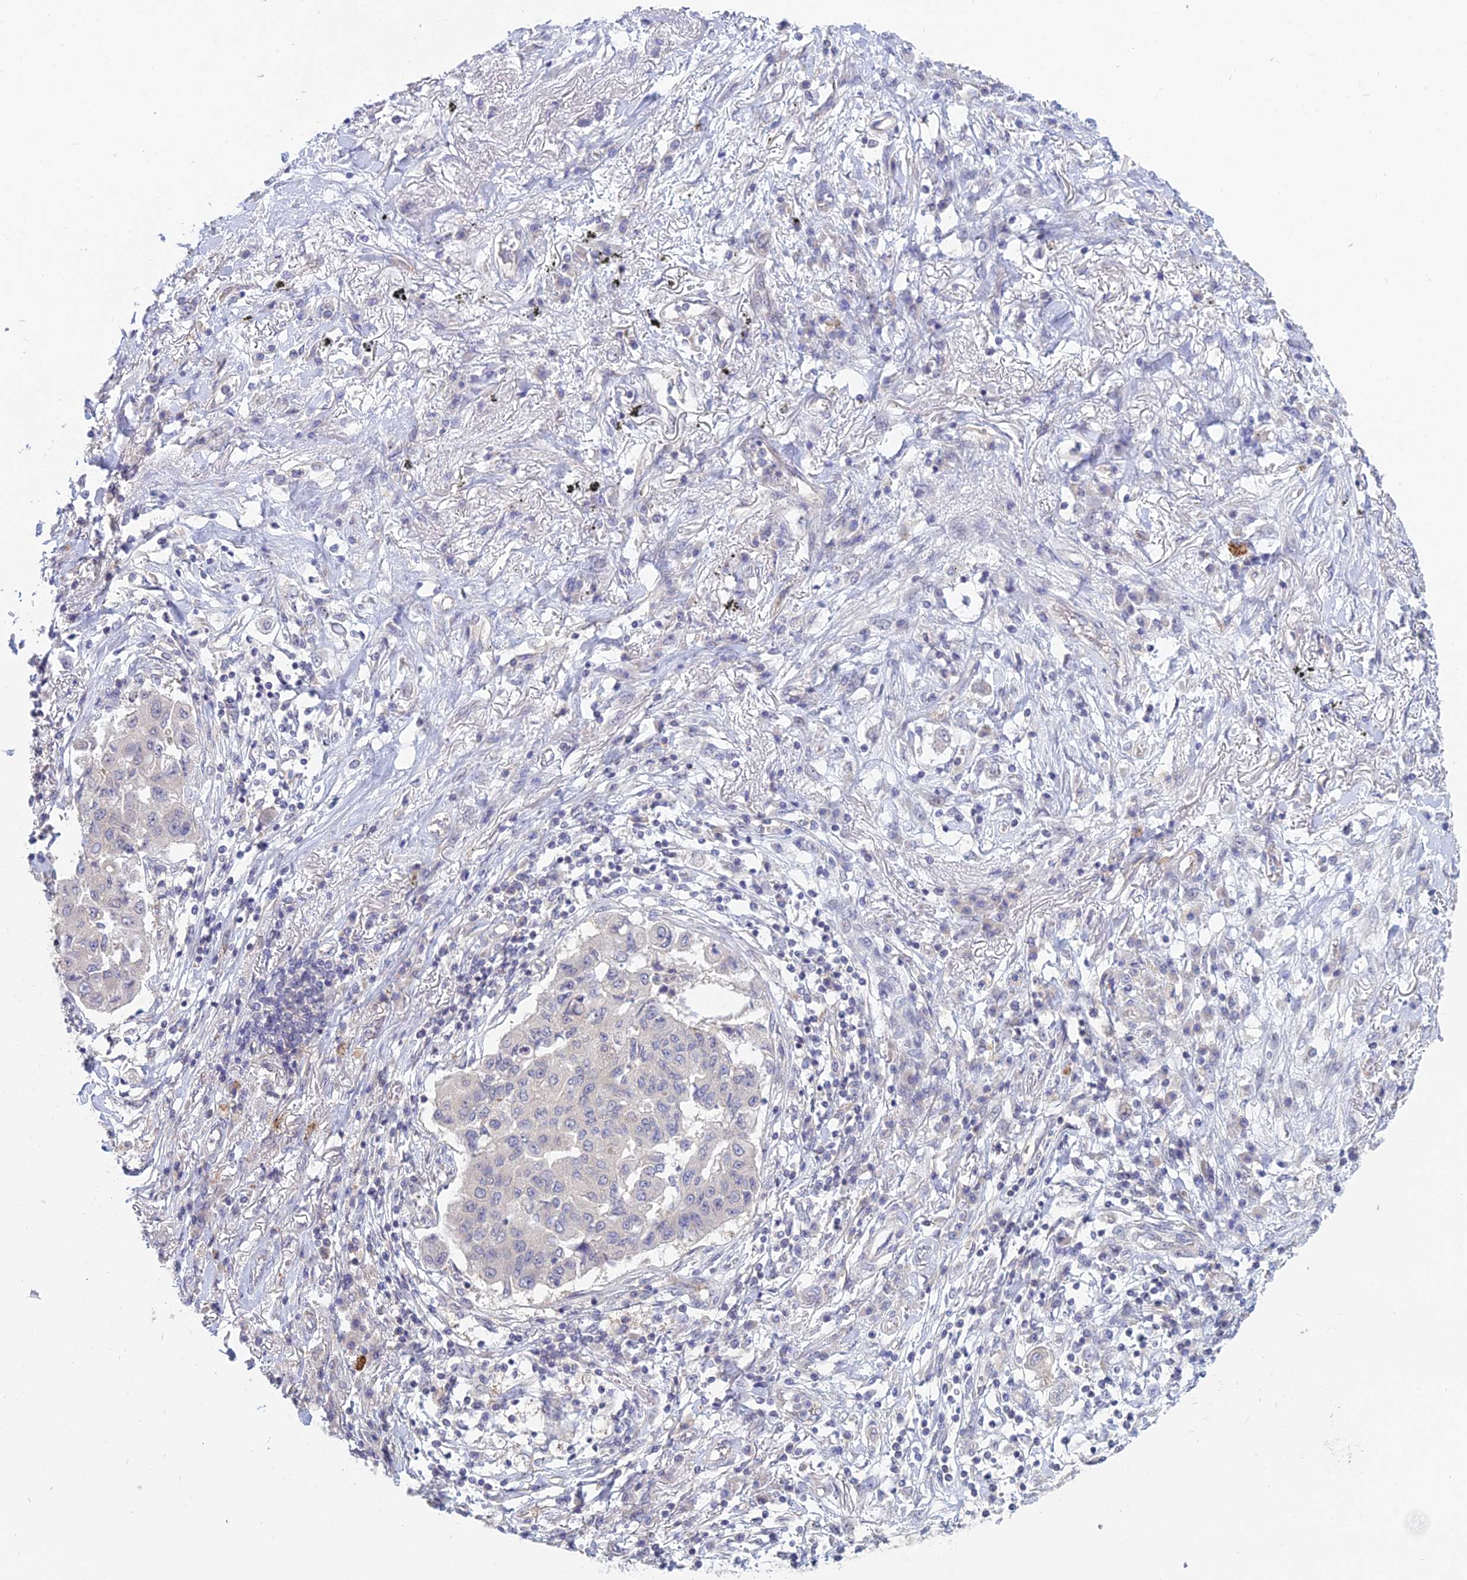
{"staining": {"intensity": "negative", "quantity": "none", "location": "none"}, "tissue": "lung cancer", "cell_type": "Tumor cells", "image_type": "cancer", "snomed": [{"axis": "morphology", "description": "Squamous cell carcinoma, NOS"}, {"axis": "topography", "description": "Lung"}], "caption": "This is a photomicrograph of immunohistochemistry staining of lung squamous cell carcinoma, which shows no expression in tumor cells.", "gene": "METTL26", "patient": {"sex": "male", "age": 74}}